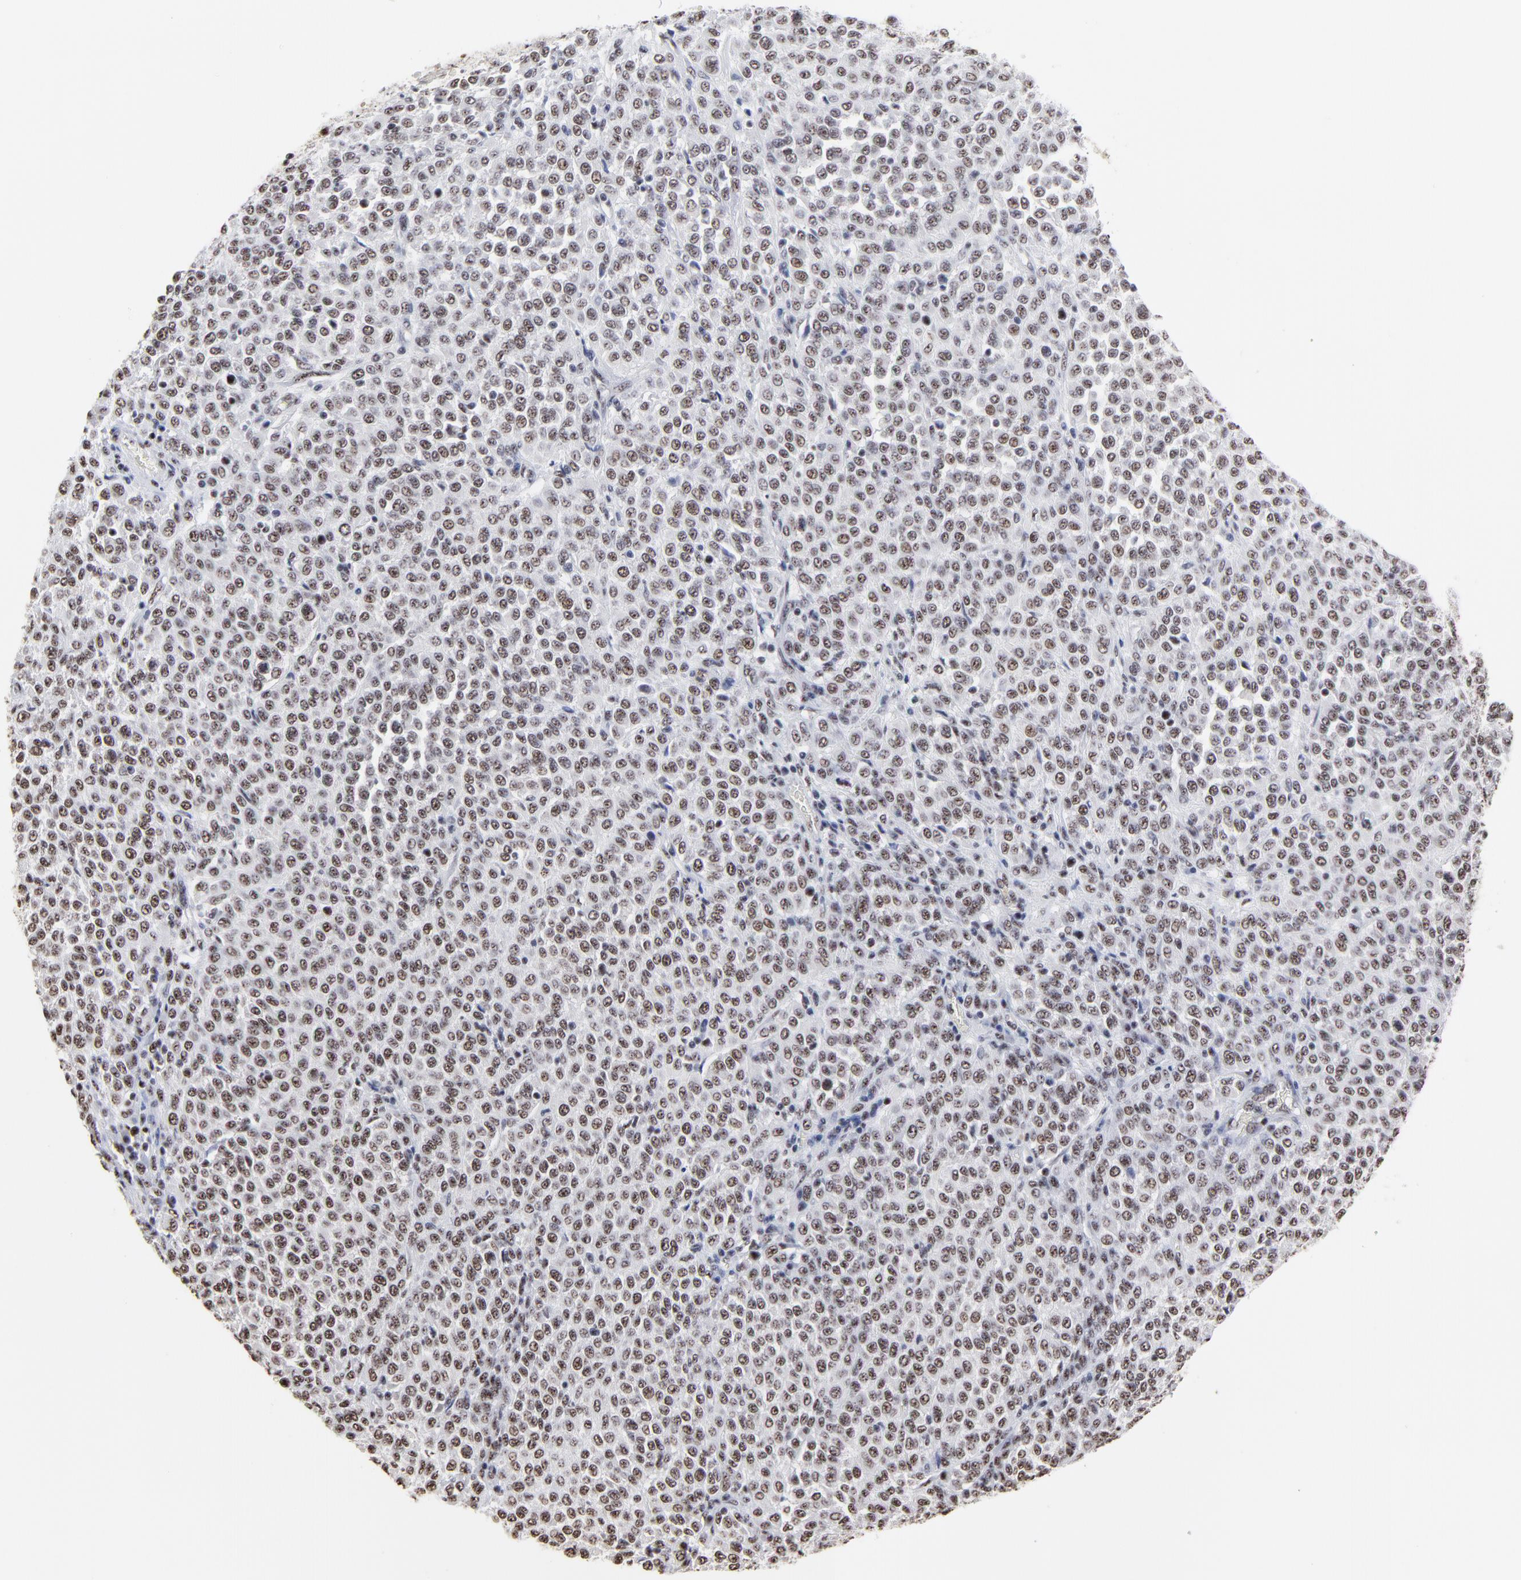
{"staining": {"intensity": "weak", "quantity": ">75%", "location": "nuclear"}, "tissue": "melanoma", "cell_type": "Tumor cells", "image_type": "cancer", "snomed": [{"axis": "morphology", "description": "Malignant melanoma, Metastatic site"}, {"axis": "topography", "description": "Pancreas"}], "caption": "Weak nuclear staining for a protein is seen in approximately >75% of tumor cells of melanoma using immunohistochemistry (IHC).", "gene": "MBD4", "patient": {"sex": "female", "age": 30}}